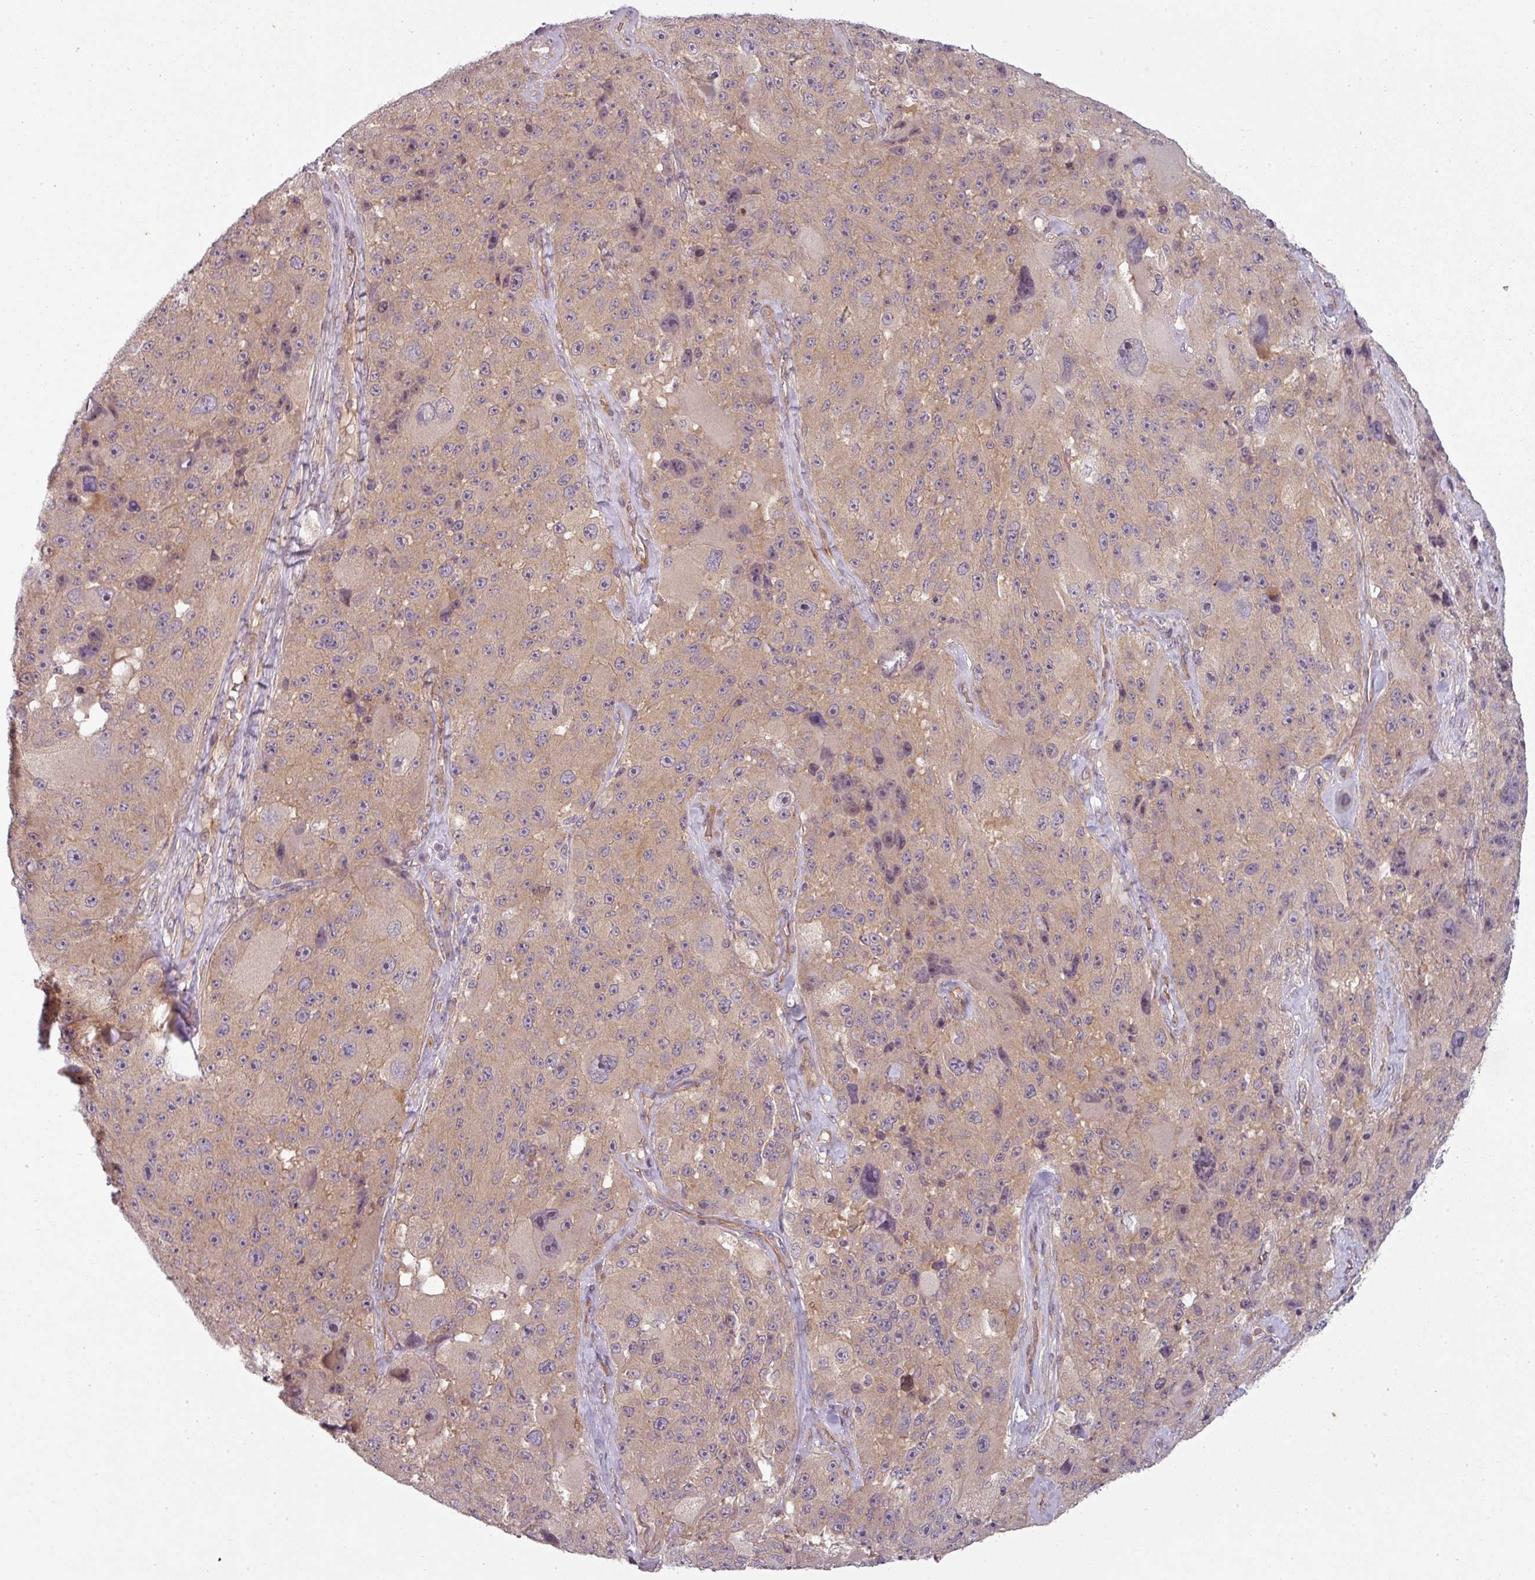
{"staining": {"intensity": "negative", "quantity": "none", "location": "none"}, "tissue": "melanoma", "cell_type": "Tumor cells", "image_type": "cancer", "snomed": [{"axis": "morphology", "description": "Malignant melanoma, Metastatic site"}, {"axis": "topography", "description": "Lymph node"}], "caption": "IHC micrograph of melanoma stained for a protein (brown), which exhibits no positivity in tumor cells.", "gene": "SLC16A9", "patient": {"sex": "male", "age": 62}}